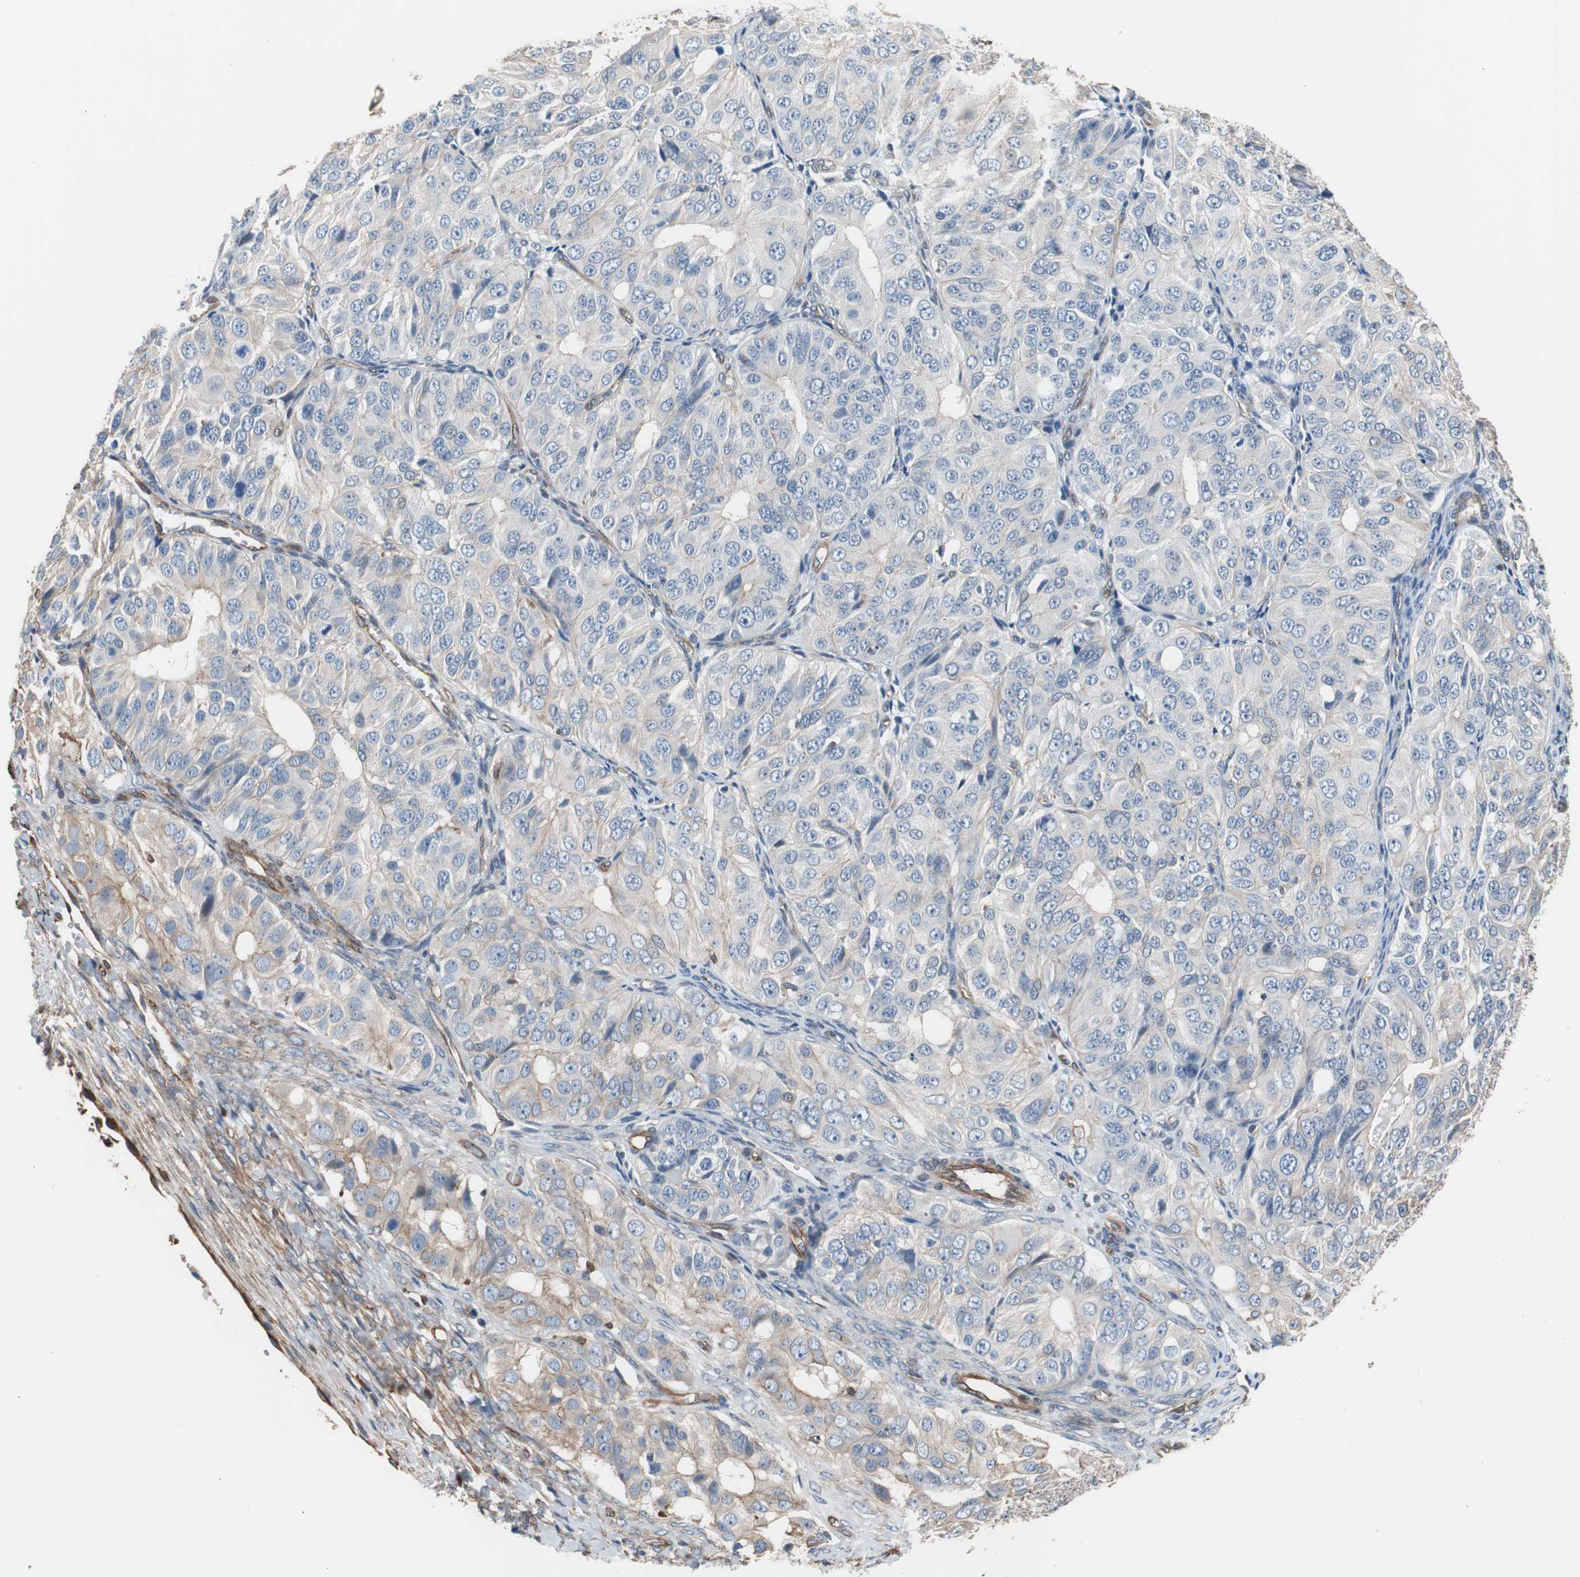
{"staining": {"intensity": "weak", "quantity": "<25%", "location": "cytoplasmic/membranous"}, "tissue": "ovarian cancer", "cell_type": "Tumor cells", "image_type": "cancer", "snomed": [{"axis": "morphology", "description": "Carcinoma, endometroid"}, {"axis": "topography", "description": "Ovary"}], "caption": "Human ovarian cancer stained for a protein using immunohistochemistry (IHC) displays no staining in tumor cells.", "gene": "KIF3B", "patient": {"sex": "female", "age": 51}}